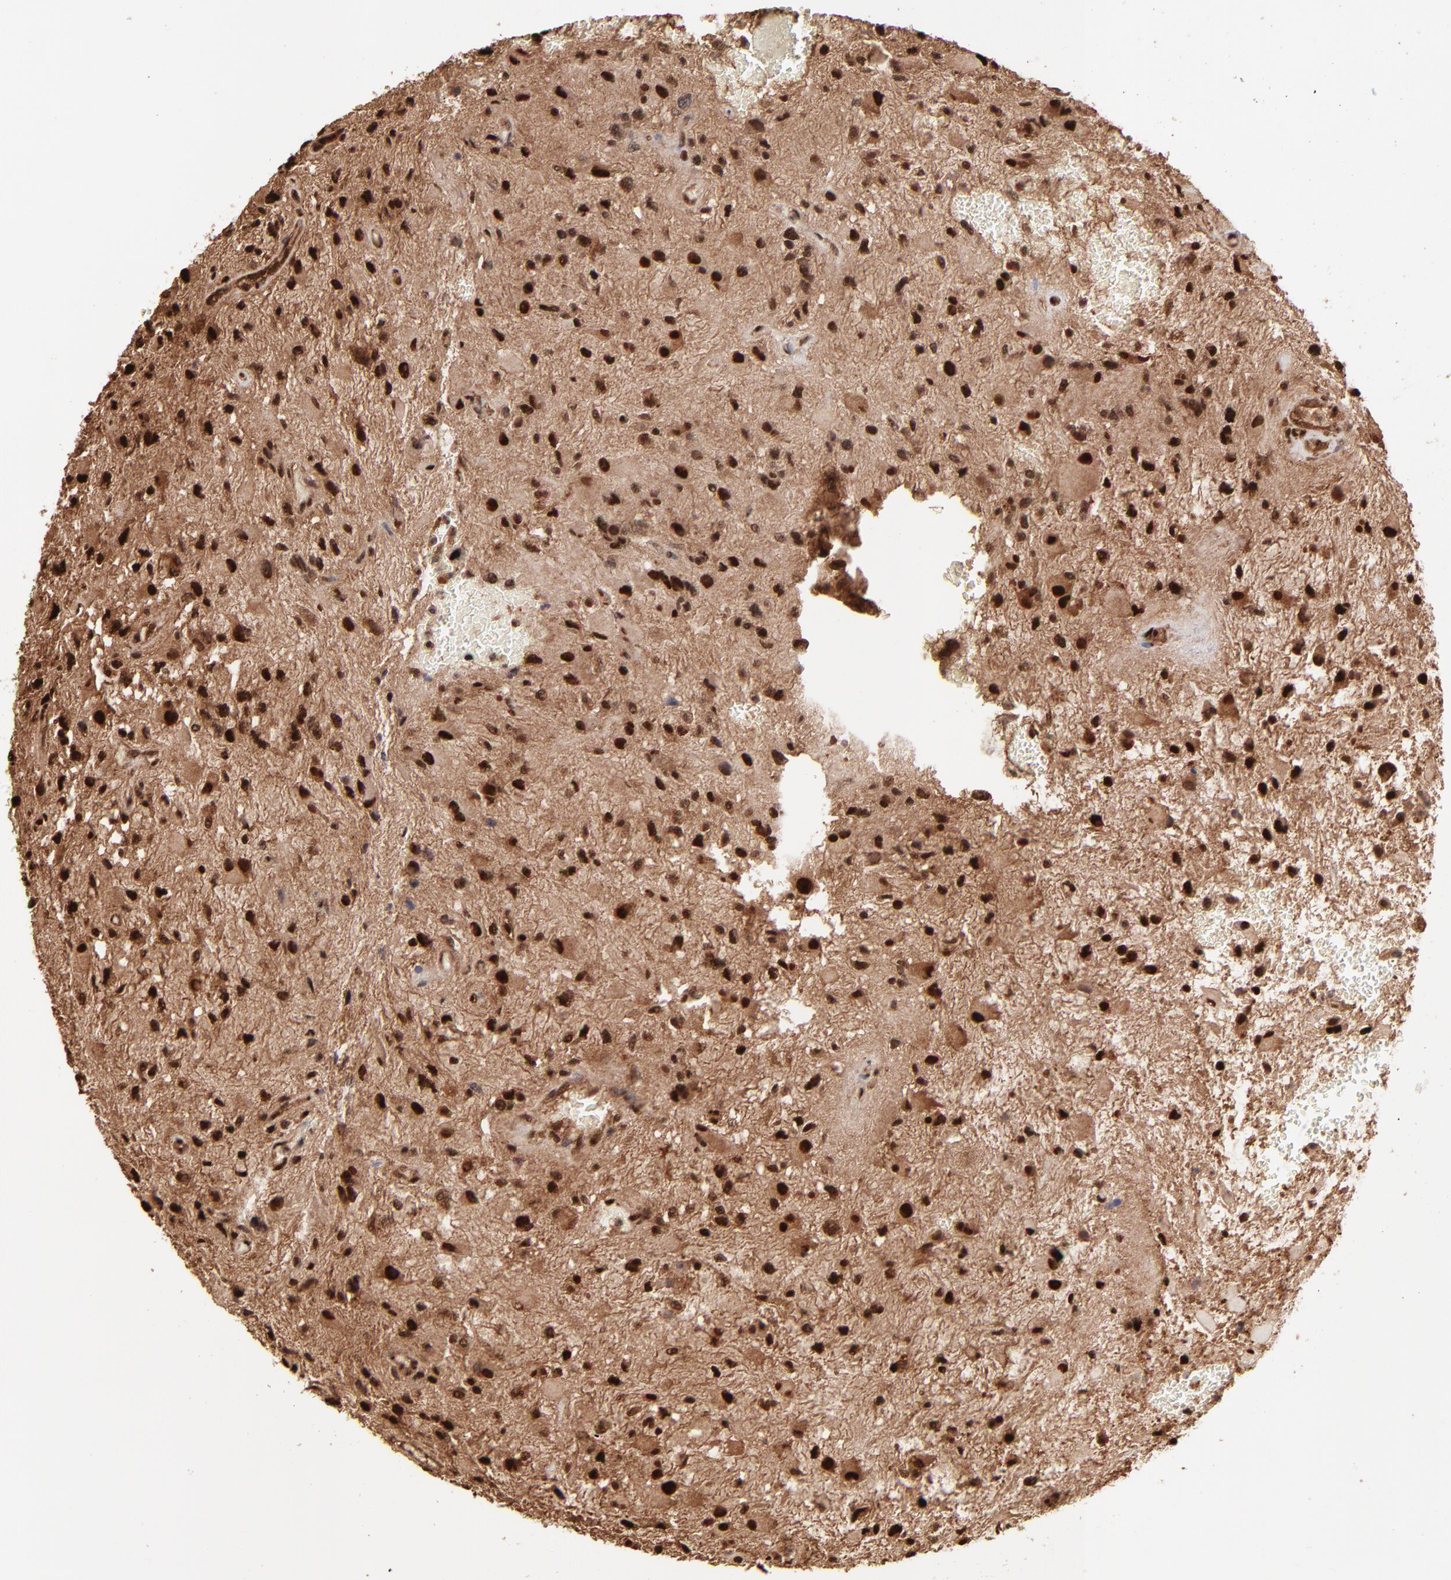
{"staining": {"intensity": "strong", "quantity": ">75%", "location": "cytoplasmic/membranous,nuclear"}, "tissue": "glioma", "cell_type": "Tumor cells", "image_type": "cancer", "snomed": [{"axis": "morphology", "description": "Glioma, malignant, High grade"}, {"axis": "topography", "description": "Brain"}], "caption": "A high-resolution histopathology image shows IHC staining of glioma, which reveals strong cytoplasmic/membranous and nuclear expression in approximately >75% of tumor cells.", "gene": "PSMD14", "patient": {"sex": "female", "age": 60}}